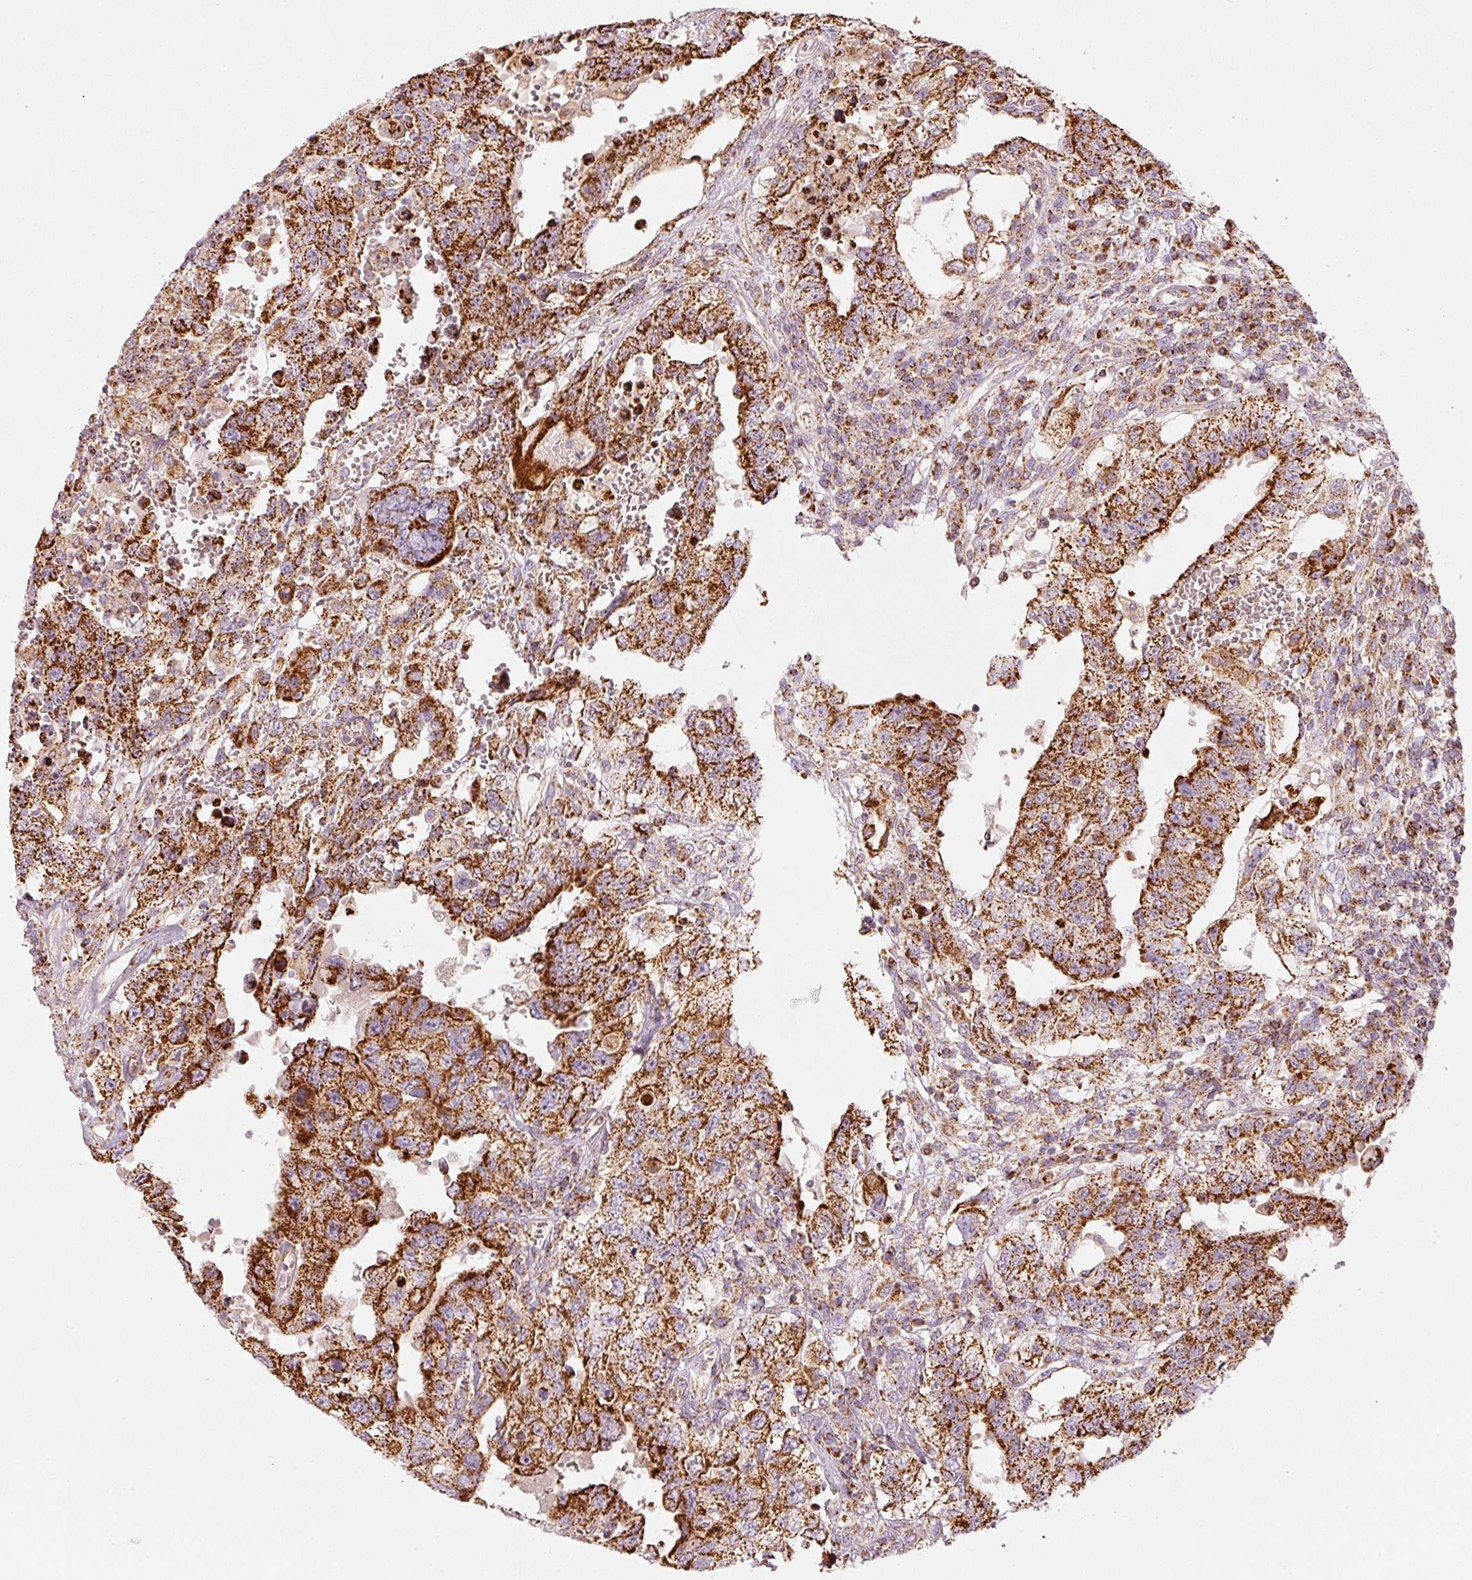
{"staining": {"intensity": "strong", "quantity": ">75%", "location": "cytoplasmic/membranous"}, "tissue": "testis cancer", "cell_type": "Tumor cells", "image_type": "cancer", "snomed": [{"axis": "morphology", "description": "Carcinoma, Embryonal, NOS"}, {"axis": "topography", "description": "Testis"}], "caption": "A brown stain highlights strong cytoplasmic/membranous staining of a protein in human testis cancer (embryonal carcinoma) tumor cells.", "gene": "C17orf98", "patient": {"sex": "male", "age": 26}}